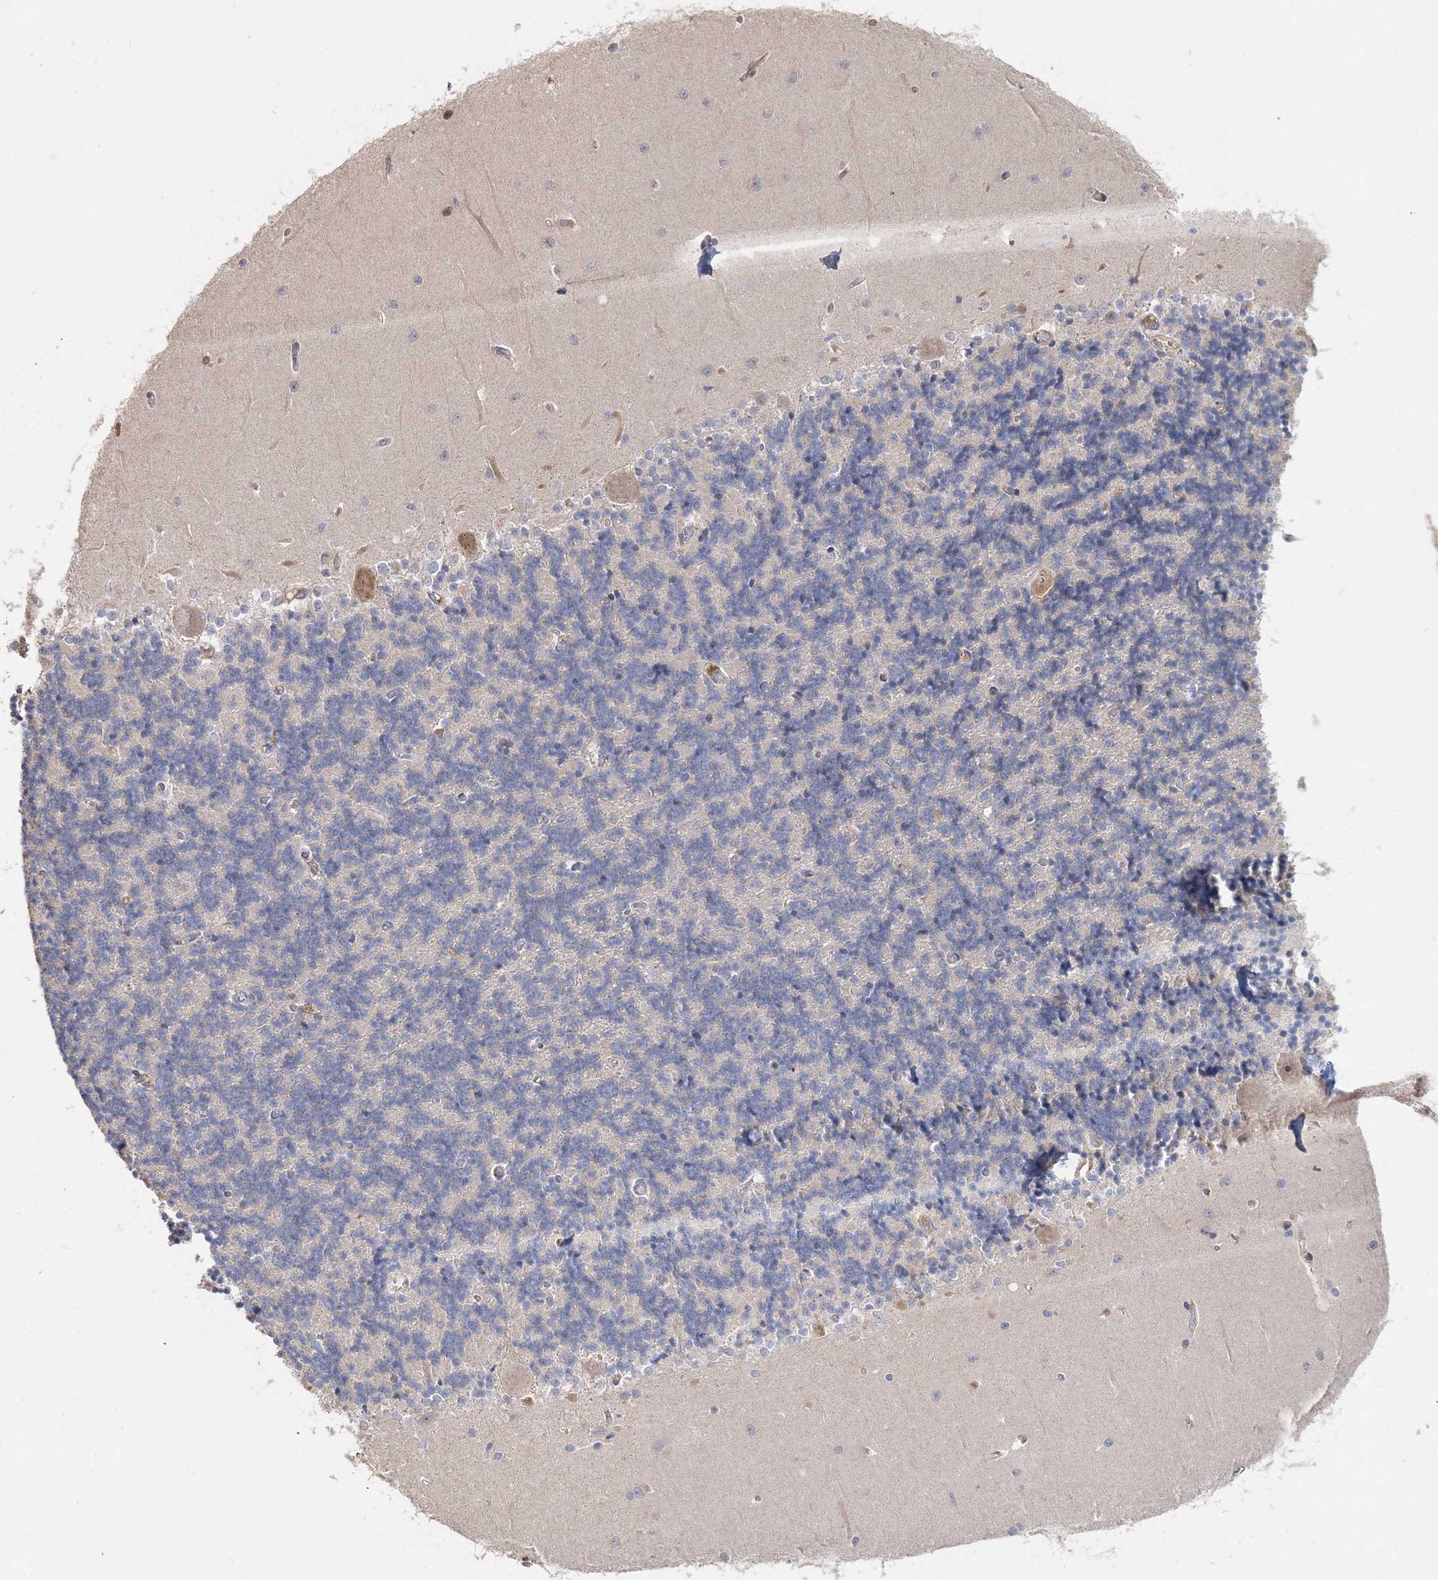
{"staining": {"intensity": "negative", "quantity": "none", "location": "none"}, "tissue": "cerebellum", "cell_type": "Cells in granular layer", "image_type": "normal", "snomed": [{"axis": "morphology", "description": "Normal tissue, NOS"}, {"axis": "topography", "description": "Cerebellum"}], "caption": "Protein analysis of normal cerebellum displays no significant positivity in cells in granular layer. (Immunohistochemistry, brightfield microscopy, high magnification).", "gene": "GJB5", "patient": {"sex": "male", "age": 37}}